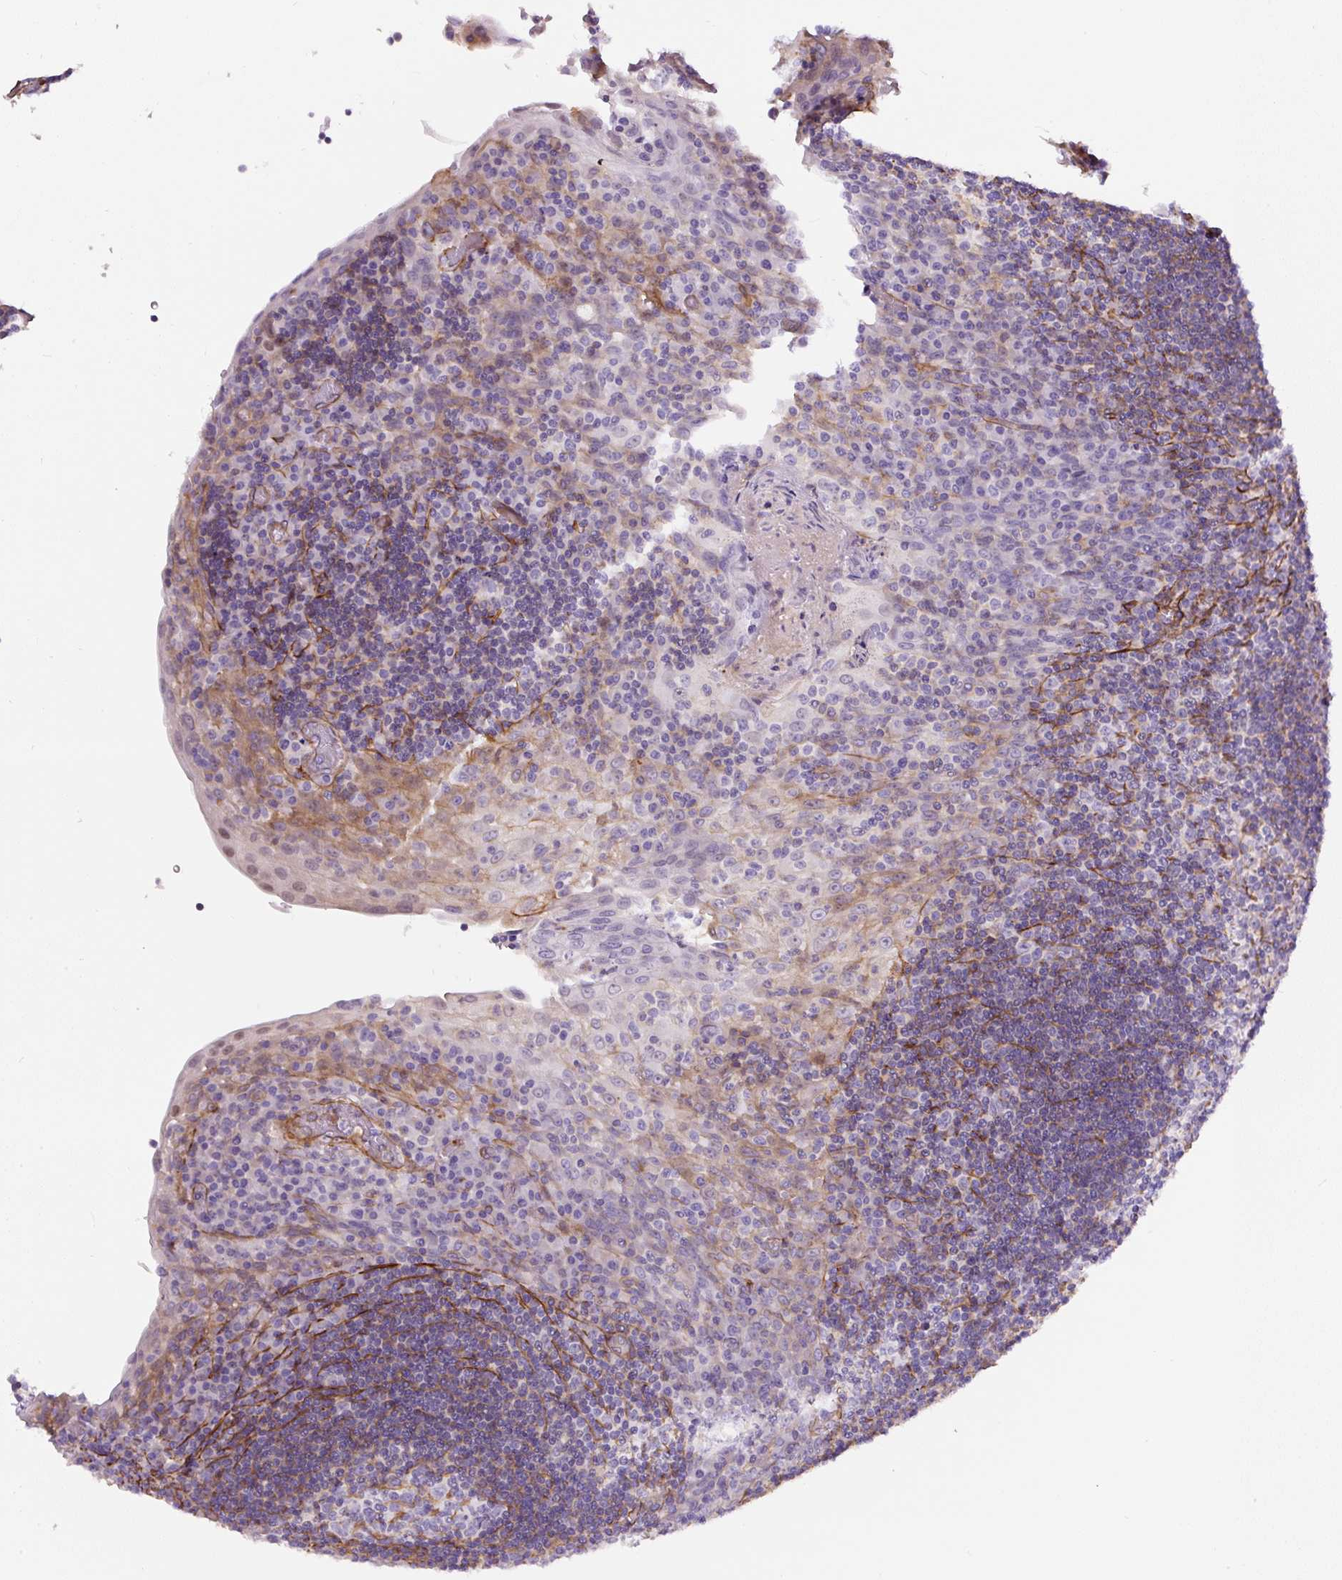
{"staining": {"intensity": "negative", "quantity": "none", "location": "none"}, "tissue": "tonsil", "cell_type": "Germinal center cells", "image_type": "normal", "snomed": [{"axis": "morphology", "description": "Normal tissue, NOS"}, {"axis": "topography", "description": "Tonsil"}], "caption": "A photomicrograph of tonsil stained for a protein shows no brown staining in germinal center cells.", "gene": "B3GALT5", "patient": {"sex": "male", "age": 17}}